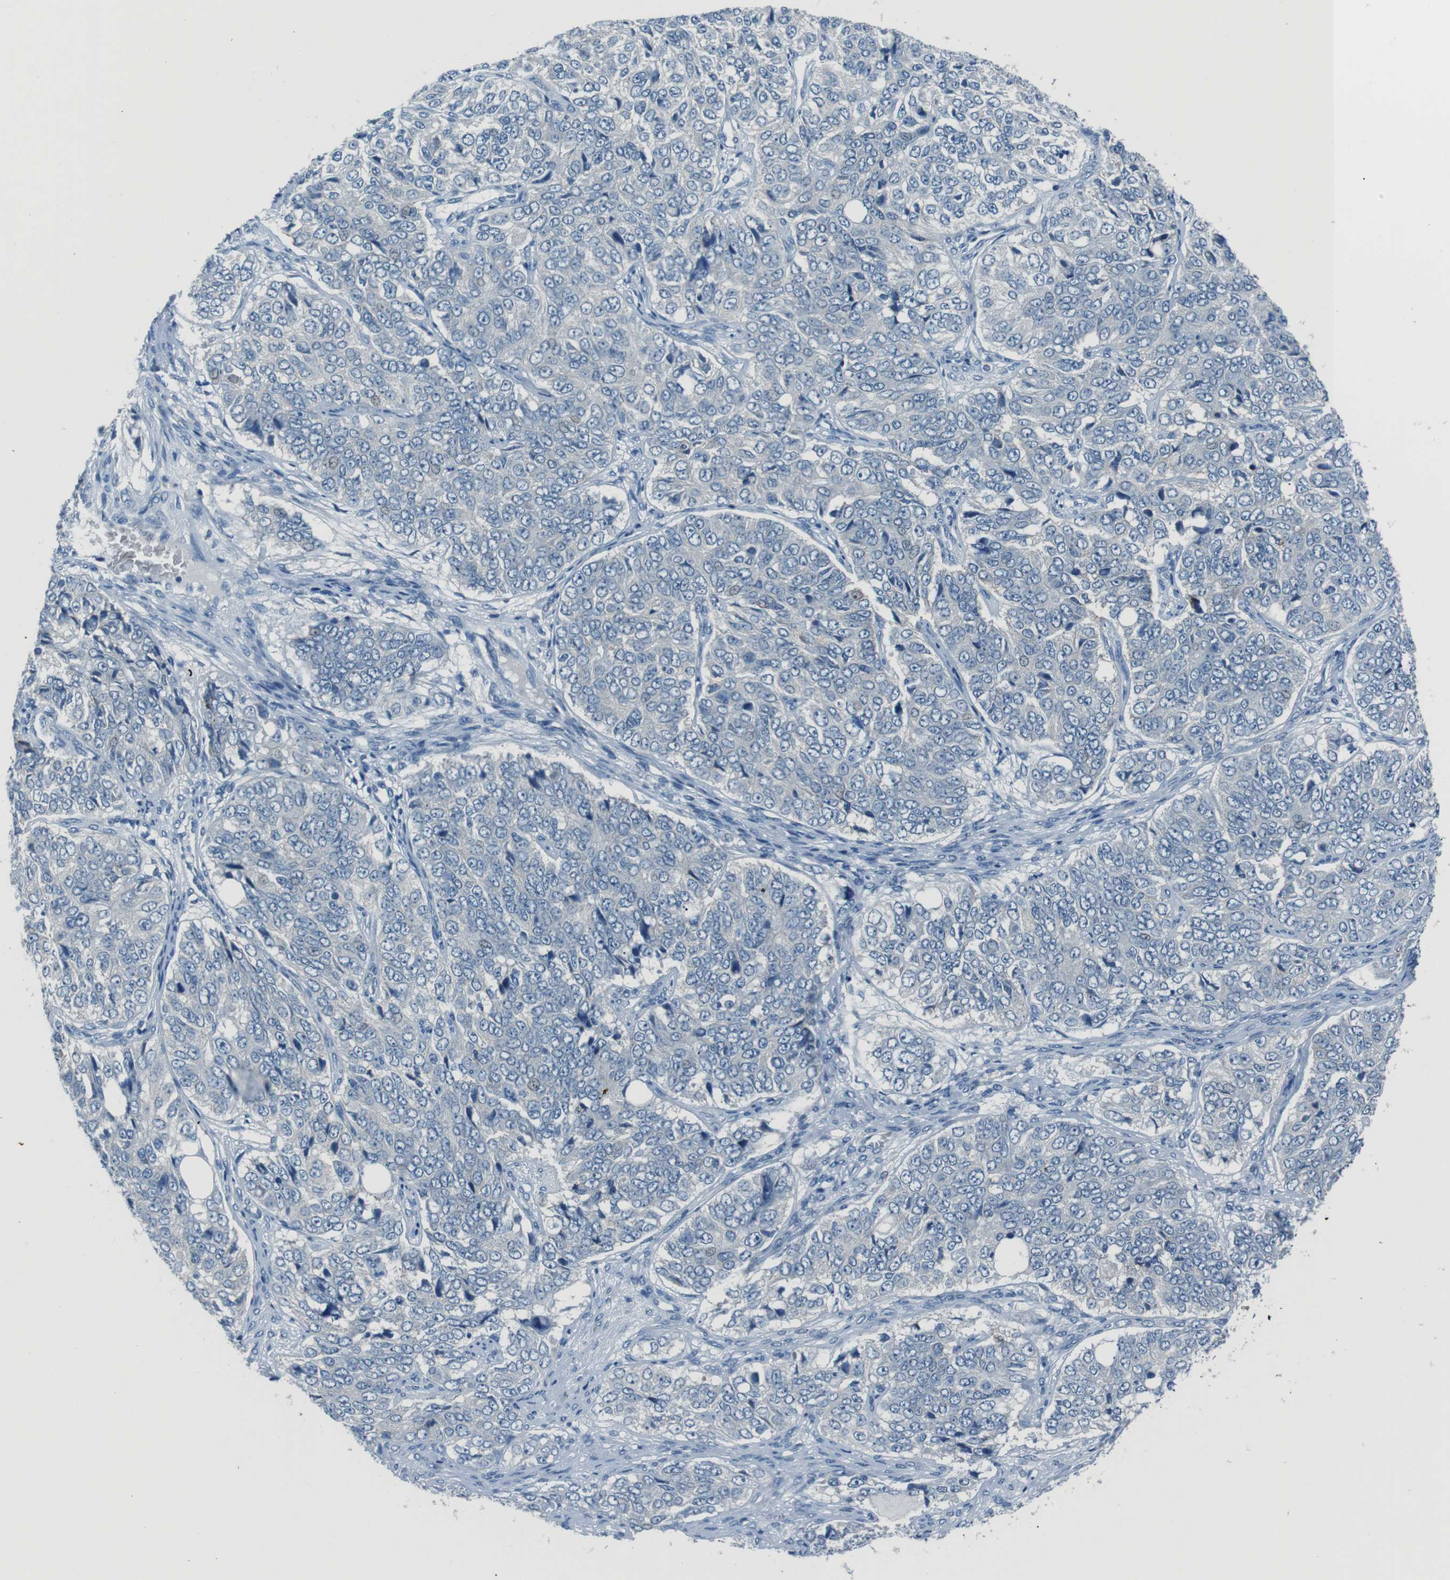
{"staining": {"intensity": "negative", "quantity": "none", "location": "none"}, "tissue": "ovarian cancer", "cell_type": "Tumor cells", "image_type": "cancer", "snomed": [{"axis": "morphology", "description": "Carcinoma, endometroid"}, {"axis": "topography", "description": "Ovary"}], "caption": "Ovarian cancer (endometroid carcinoma) was stained to show a protein in brown. There is no significant positivity in tumor cells.", "gene": "ST6GAL1", "patient": {"sex": "female", "age": 51}}